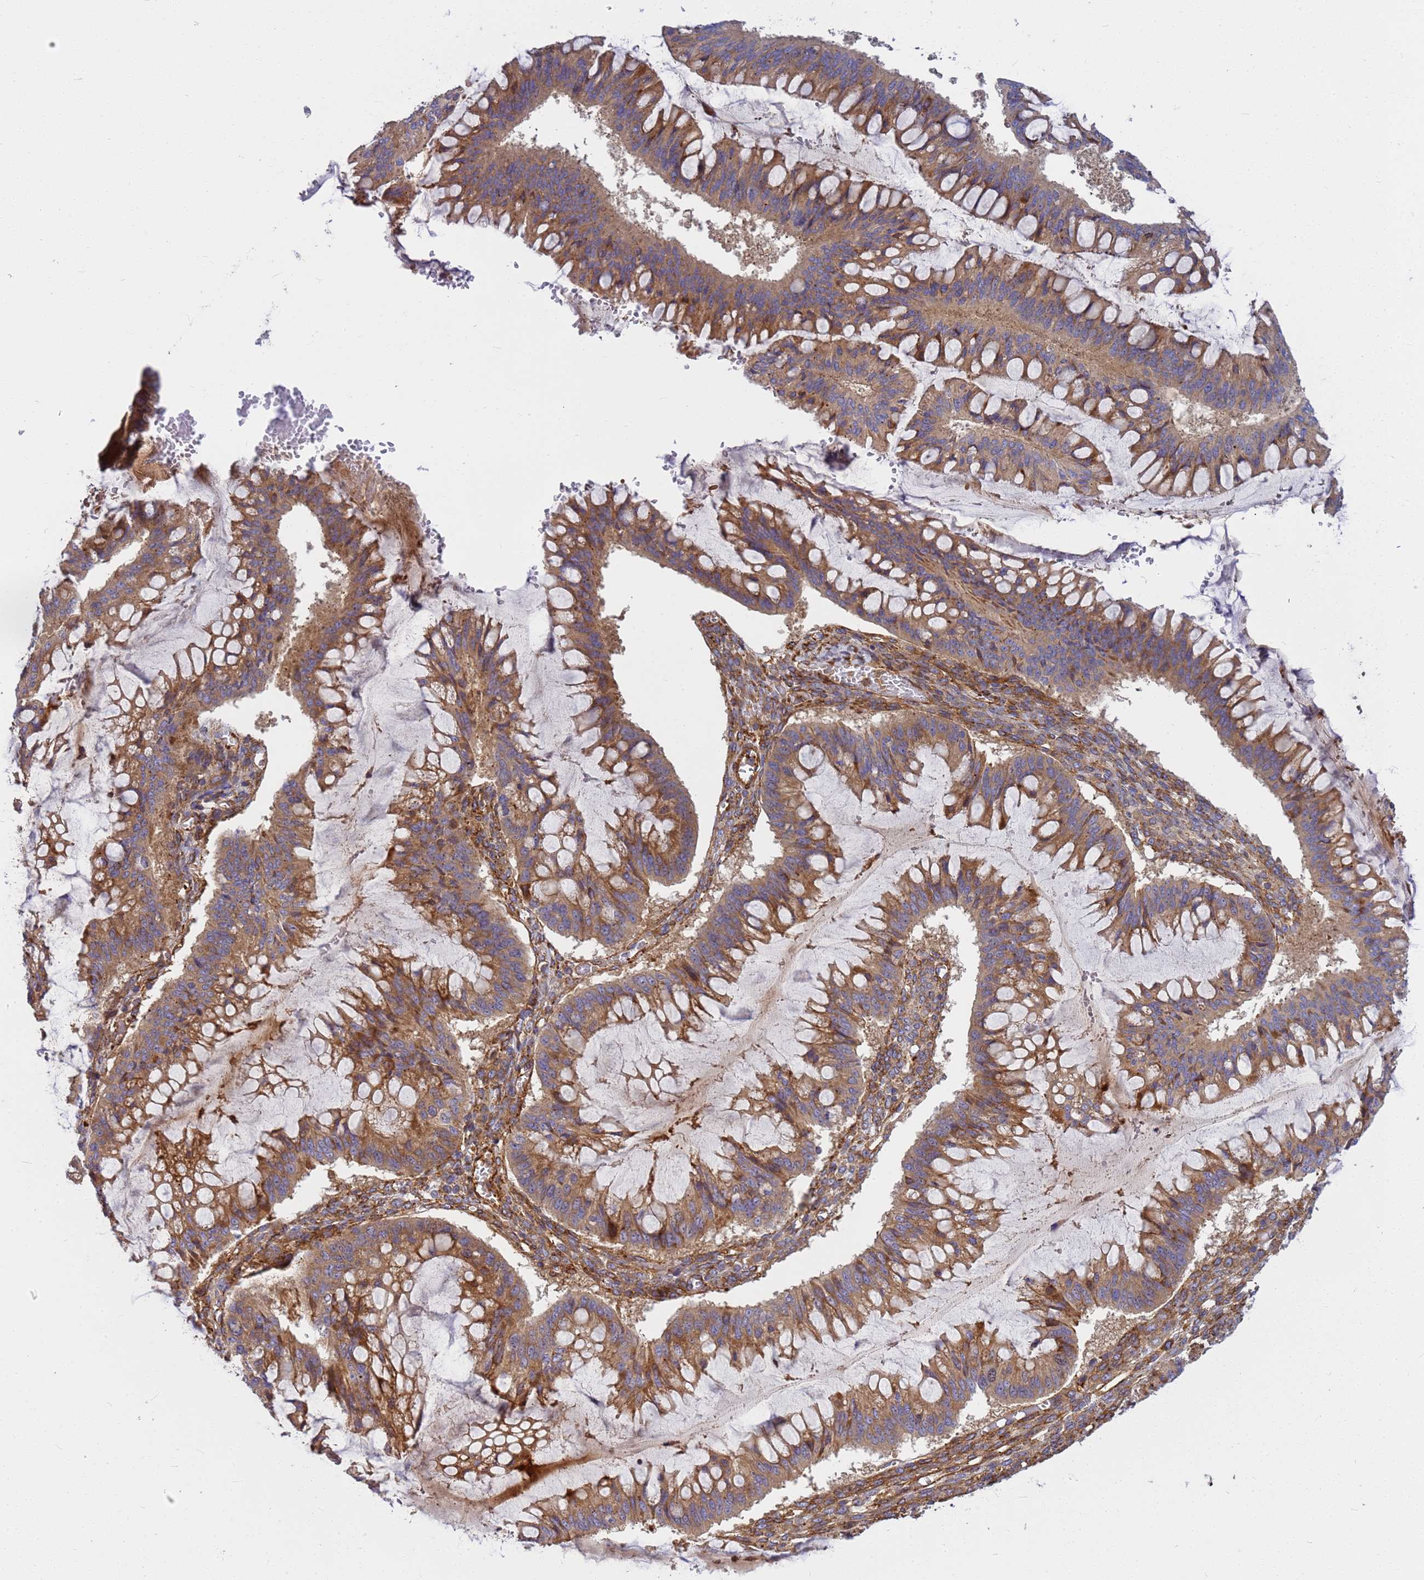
{"staining": {"intensity": "moderate", "quantity": ">75%", "location": "cytoplasmic/membranous"}, "tissue": "ovarian cancer", "cell_type": "Tumor cells", "image_type": "cancer", "snomed": [{"axis": "morphology", "description": "Cystadenocarcinoma, mucinous, NOS"}, {"axis": "topography", "description": "Ovary"}], "caption": "Ovarian cancer (mucinous cystadenocarcinoma) stained with a brown dye shows moderate cytoplasmic/membranous positive expression in about >75% of tumor cells.", "gene": "C2CD5", "patient": {"sex": "female", "age": 73}}